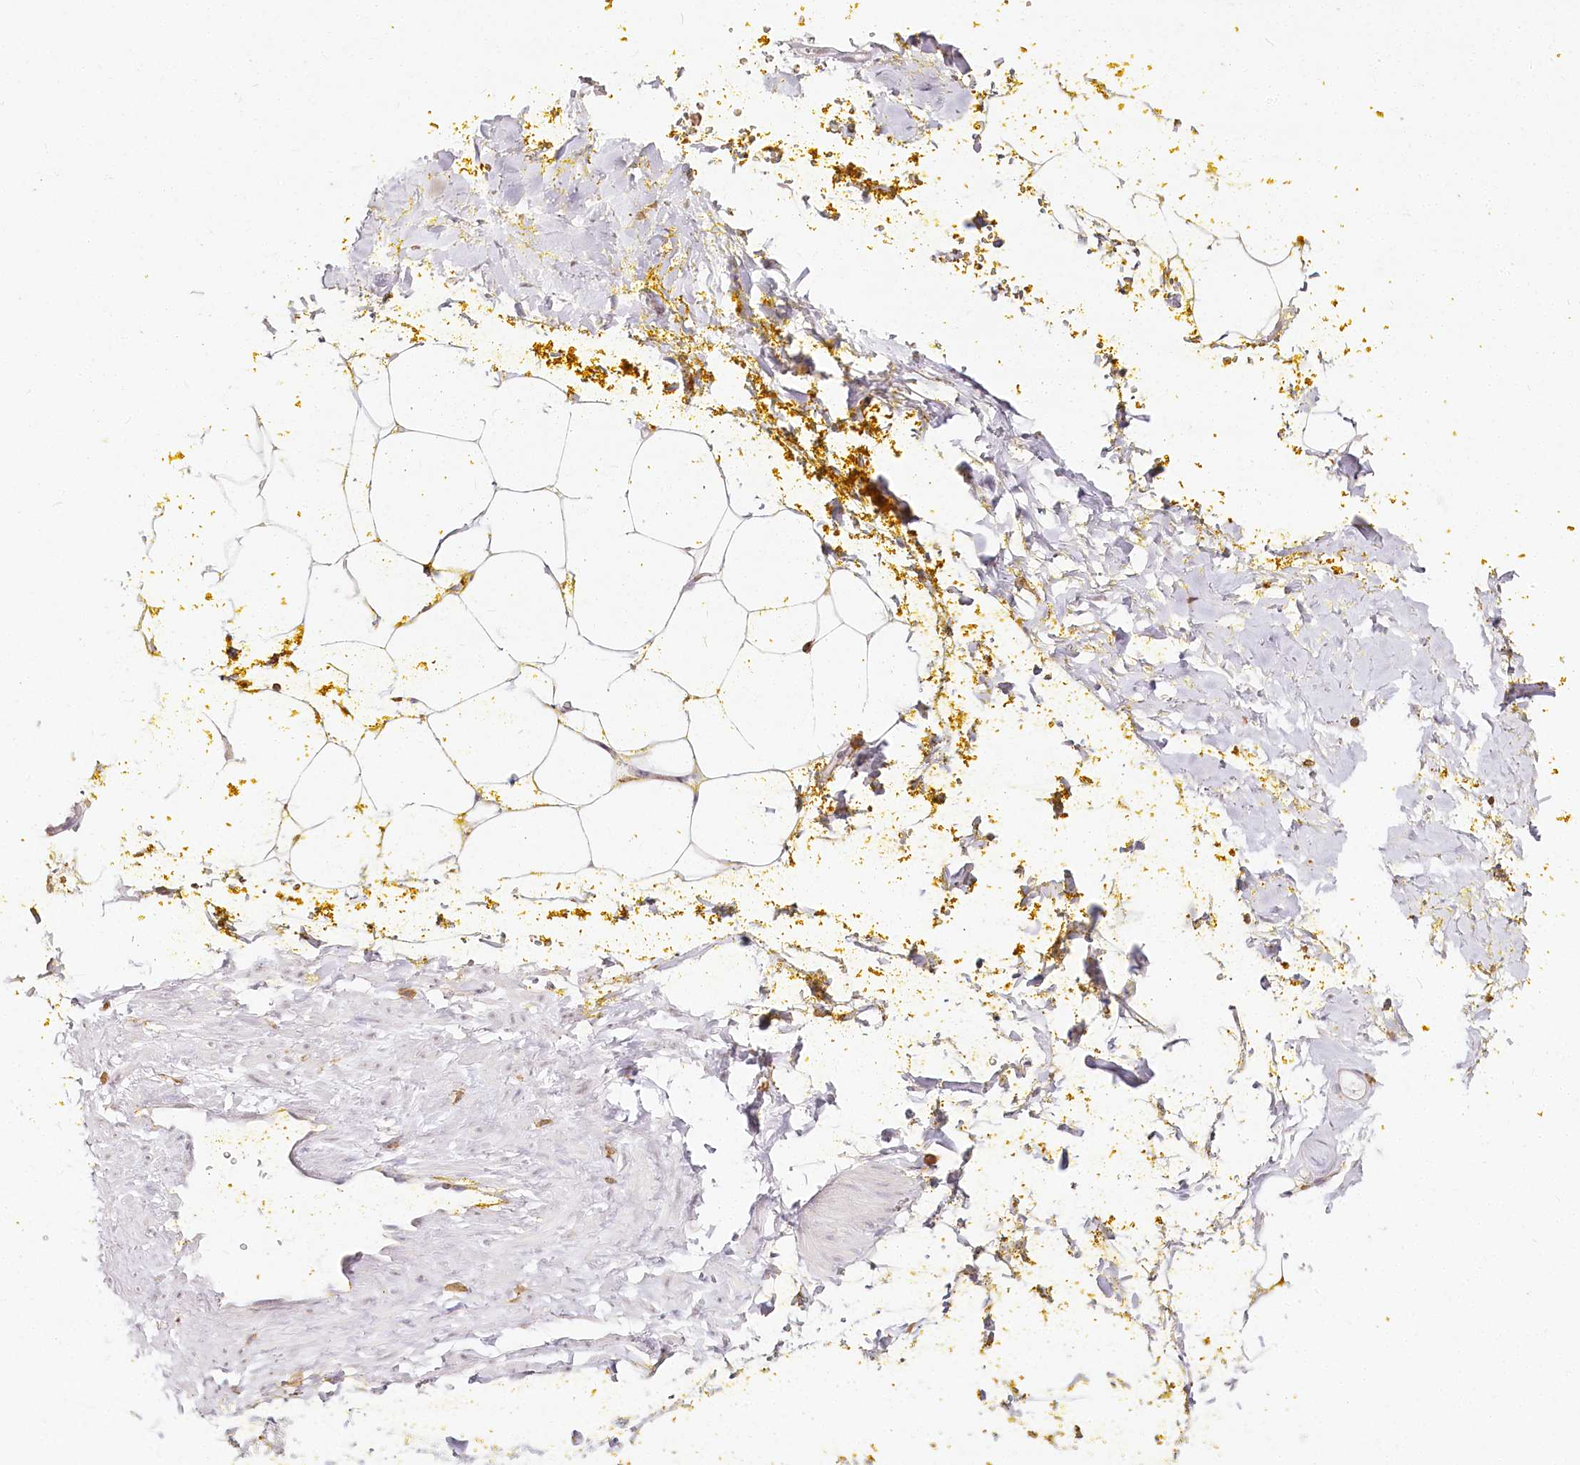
{"staining": {"intensity": "negative", "quantity": "none", "location": "none"}, "tissue": "adipose tissue", "cell_type": "Adipocytes", "image_type": "normal", "snomed": [{"axis": "morphology", "description": "Normal tissue, NOS"}, {"axis": "morphology", "description": "Adenocarcinoma, Low grade"}, {"axis": "topography", "description": "Prostate"}, {"axis": "topography", "description": "Peripheral nerve tissue"}], "caption": "A micrograph of adipose tissue stained for a protein demonstrates no brown staining in adipocytes.", "gene": "DOCK2", "patient": {"sex": "male", "age": 63}}